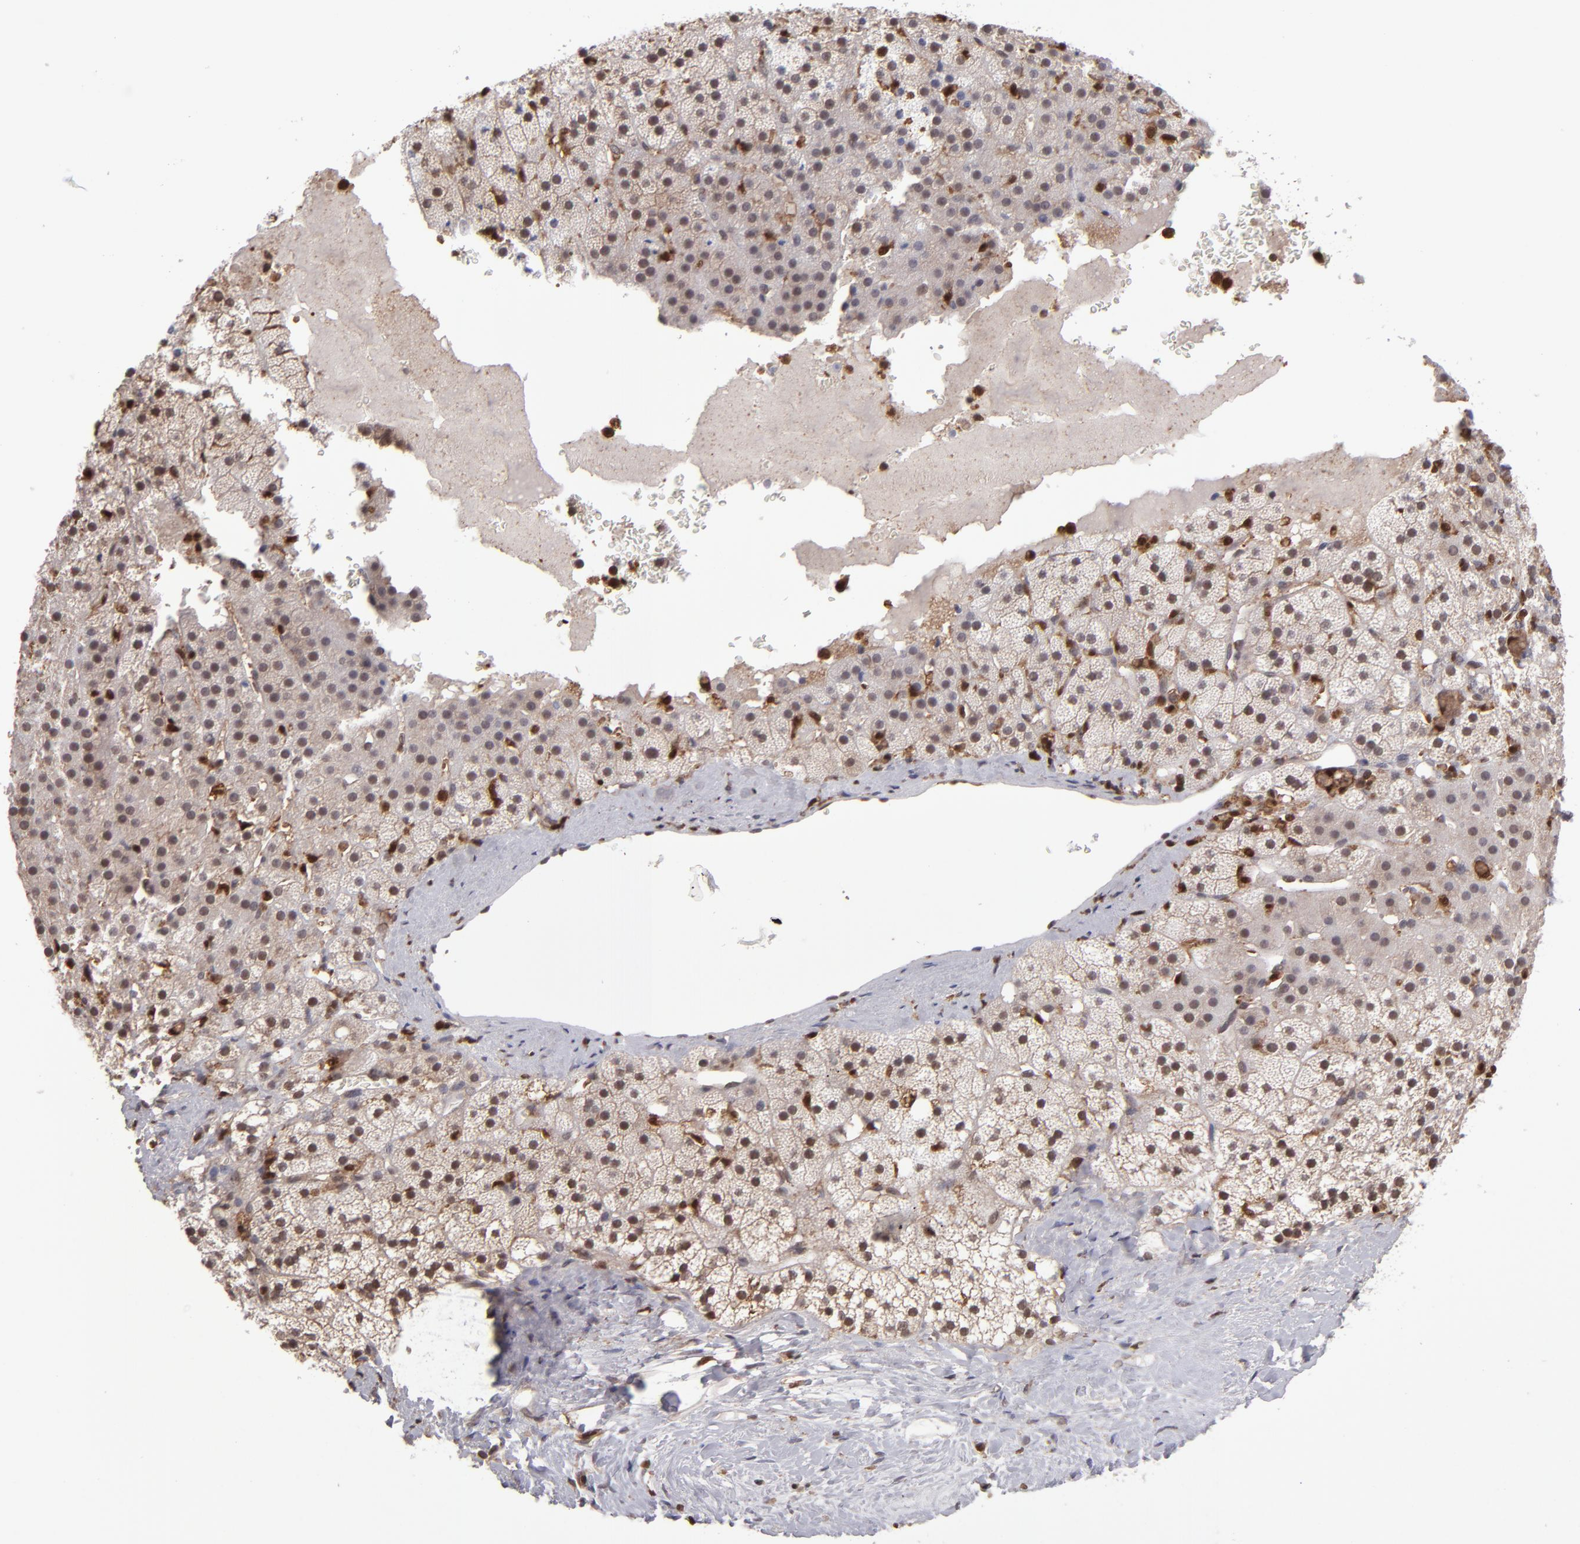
{"staining": {"intensity": "weak", "quantity": ">75%", "location": "cytoplasmic/membranous,nuclear"}, "tissue": "adrenal gland", "cell_type": "Glandular cells", "image_type": "normal", "snomed": [{"axis": "morphology", "description": "Normal tissue, NOS"}, {"axis": "topography", "description": "Adrenal gland"}], "caption": "The micrograph reveals staining of unremarkable adrenal gland, revealing weak cytoplasmic/membranous,nuclear protein expression (brown color) within glandular cells. The protein is shown in brown color, while the nuclei are stained blue.", "gene": "GRB2", "patient": {"sex": "male", "age": 35}}